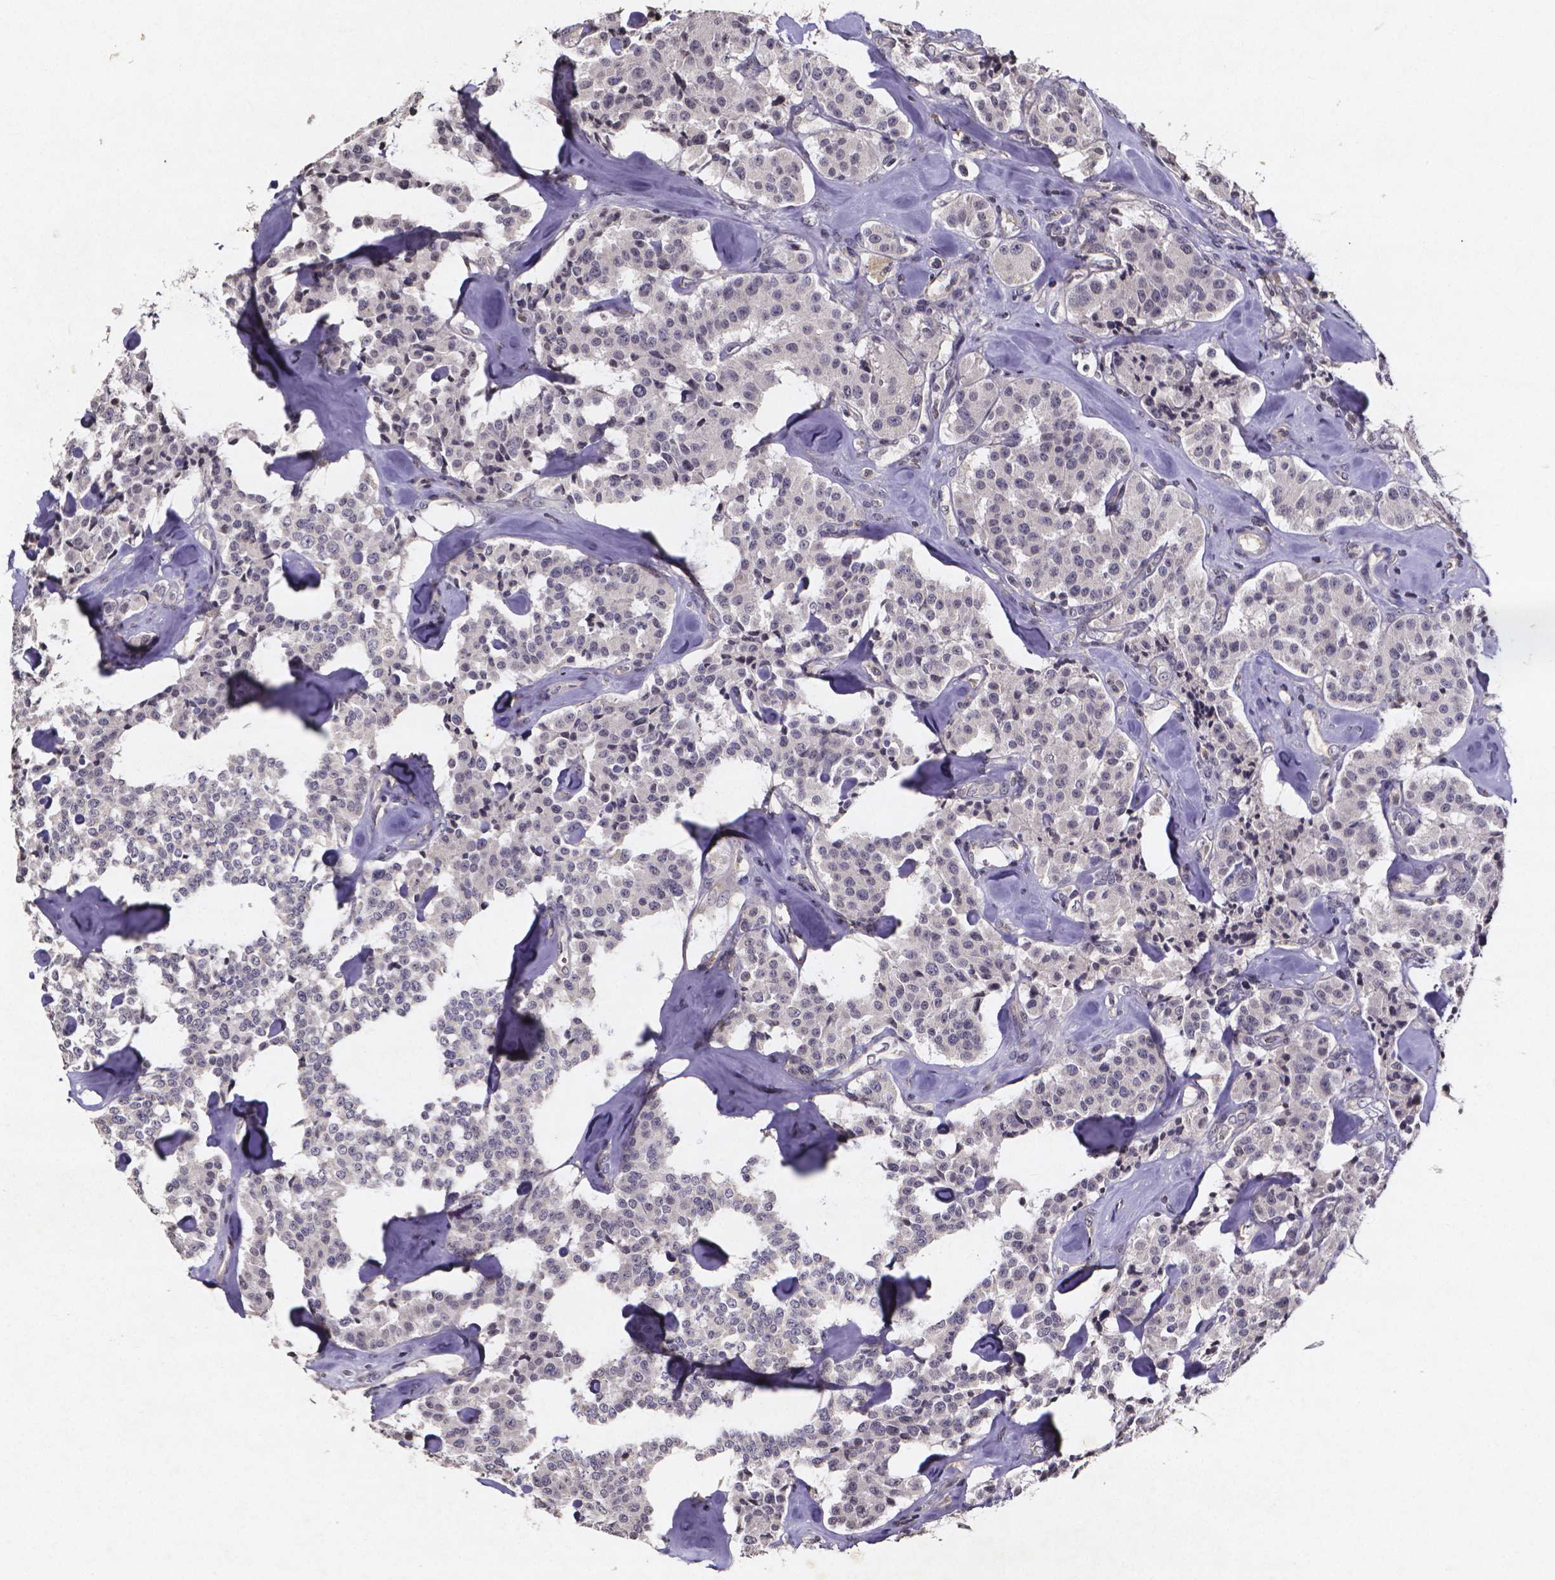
{"staining": {"intensity": "negative", "quantity": "none", "location": "none"}, "tissue": "carcinoid", "cell_type": "Tumor cells", "image_type": "cancer", "snomed": [{"axis": "morphology", "description": "Carcinoid, malignant, NOS"}, {"axis": "topography", "description": "Pancreas"}], "caption": "This is a photomicrograph of immunohistochemistry staining of carcinoid, which shows no expression in tumor cells. Nuclei are stained in blue.", "gene": "TP73", "patient": {"sex": "male", "age": 41}}